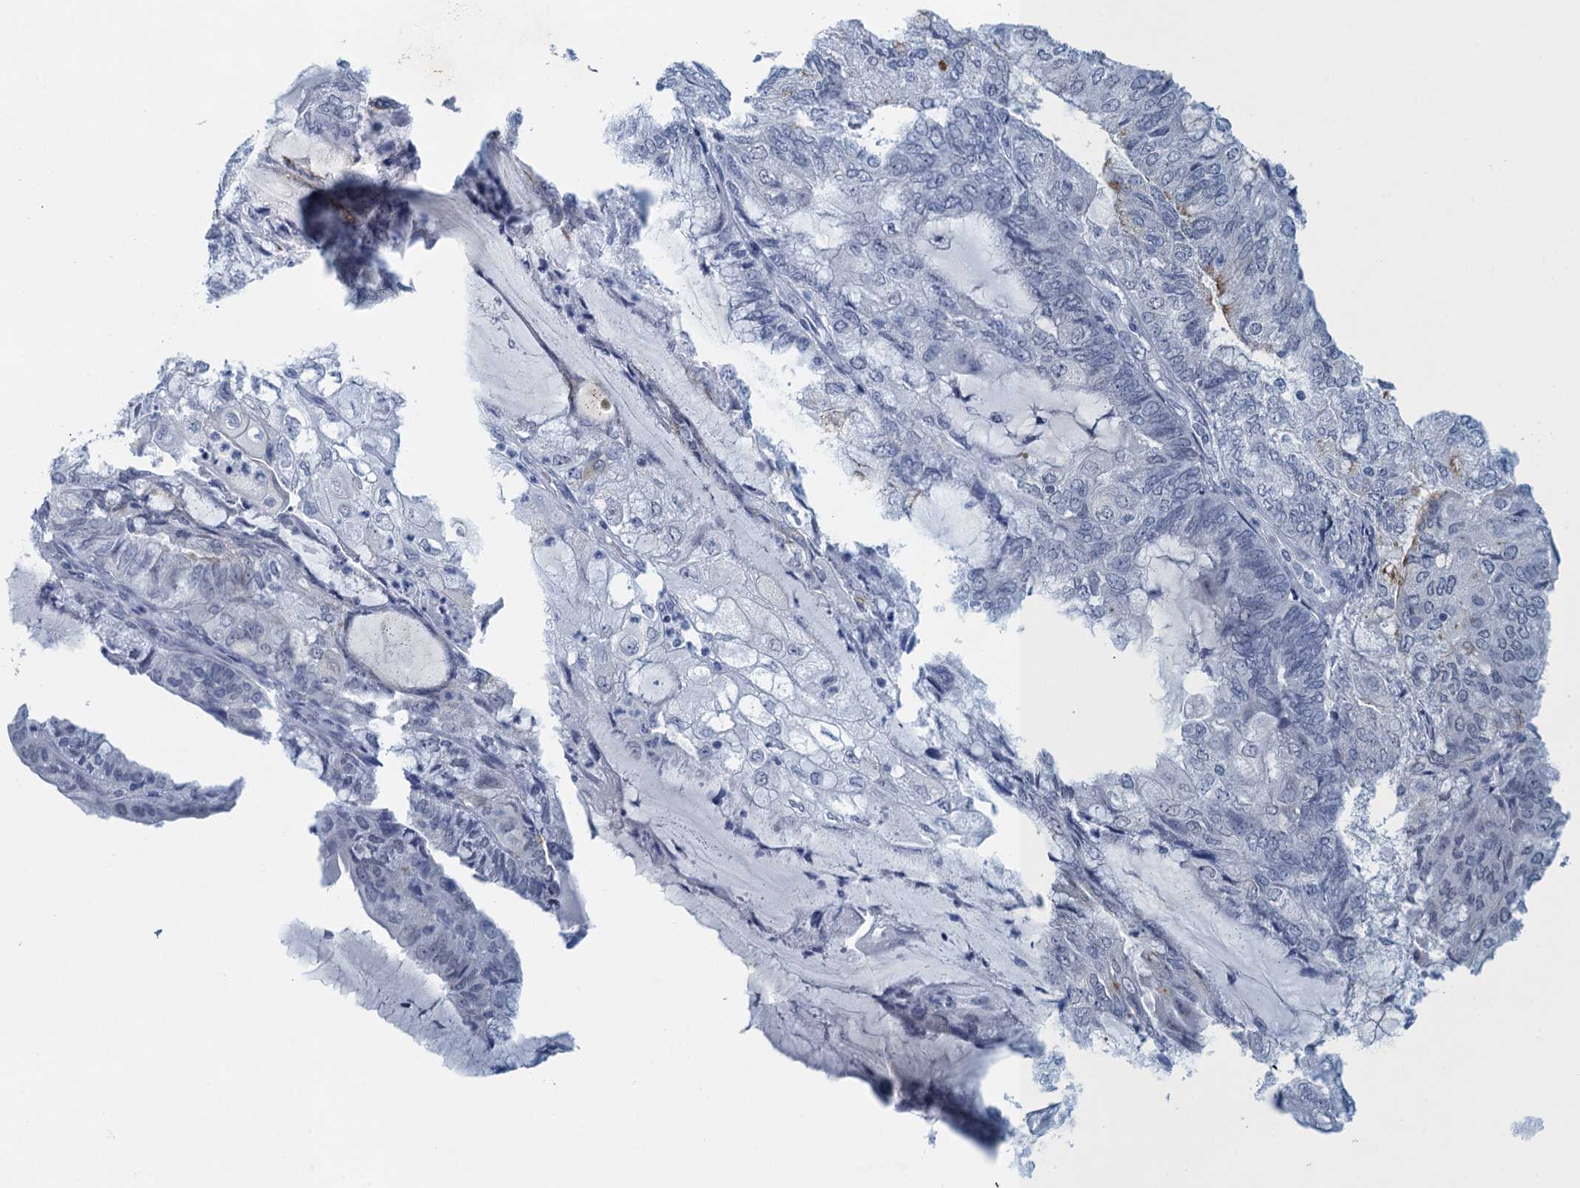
{"staining": {"intensity": "negative", "quantity": "none", "location": "none"}, "tissue": "endometrial cancer", "cell_type": "Tumor cells", "image_type": "cancer", "snomed": [{"axis": "morphology", "description": "Adenocarcinoma, NOS"}, {"axis": "topography", "description": "Endometrium"}], "caption": "DAB immunohistochemical staining of human endometrial cancer exhibits no significant expression in tumor cells.", "gene": "ENSG00000131152", "patient": {"sex": "female", "age": 81}}